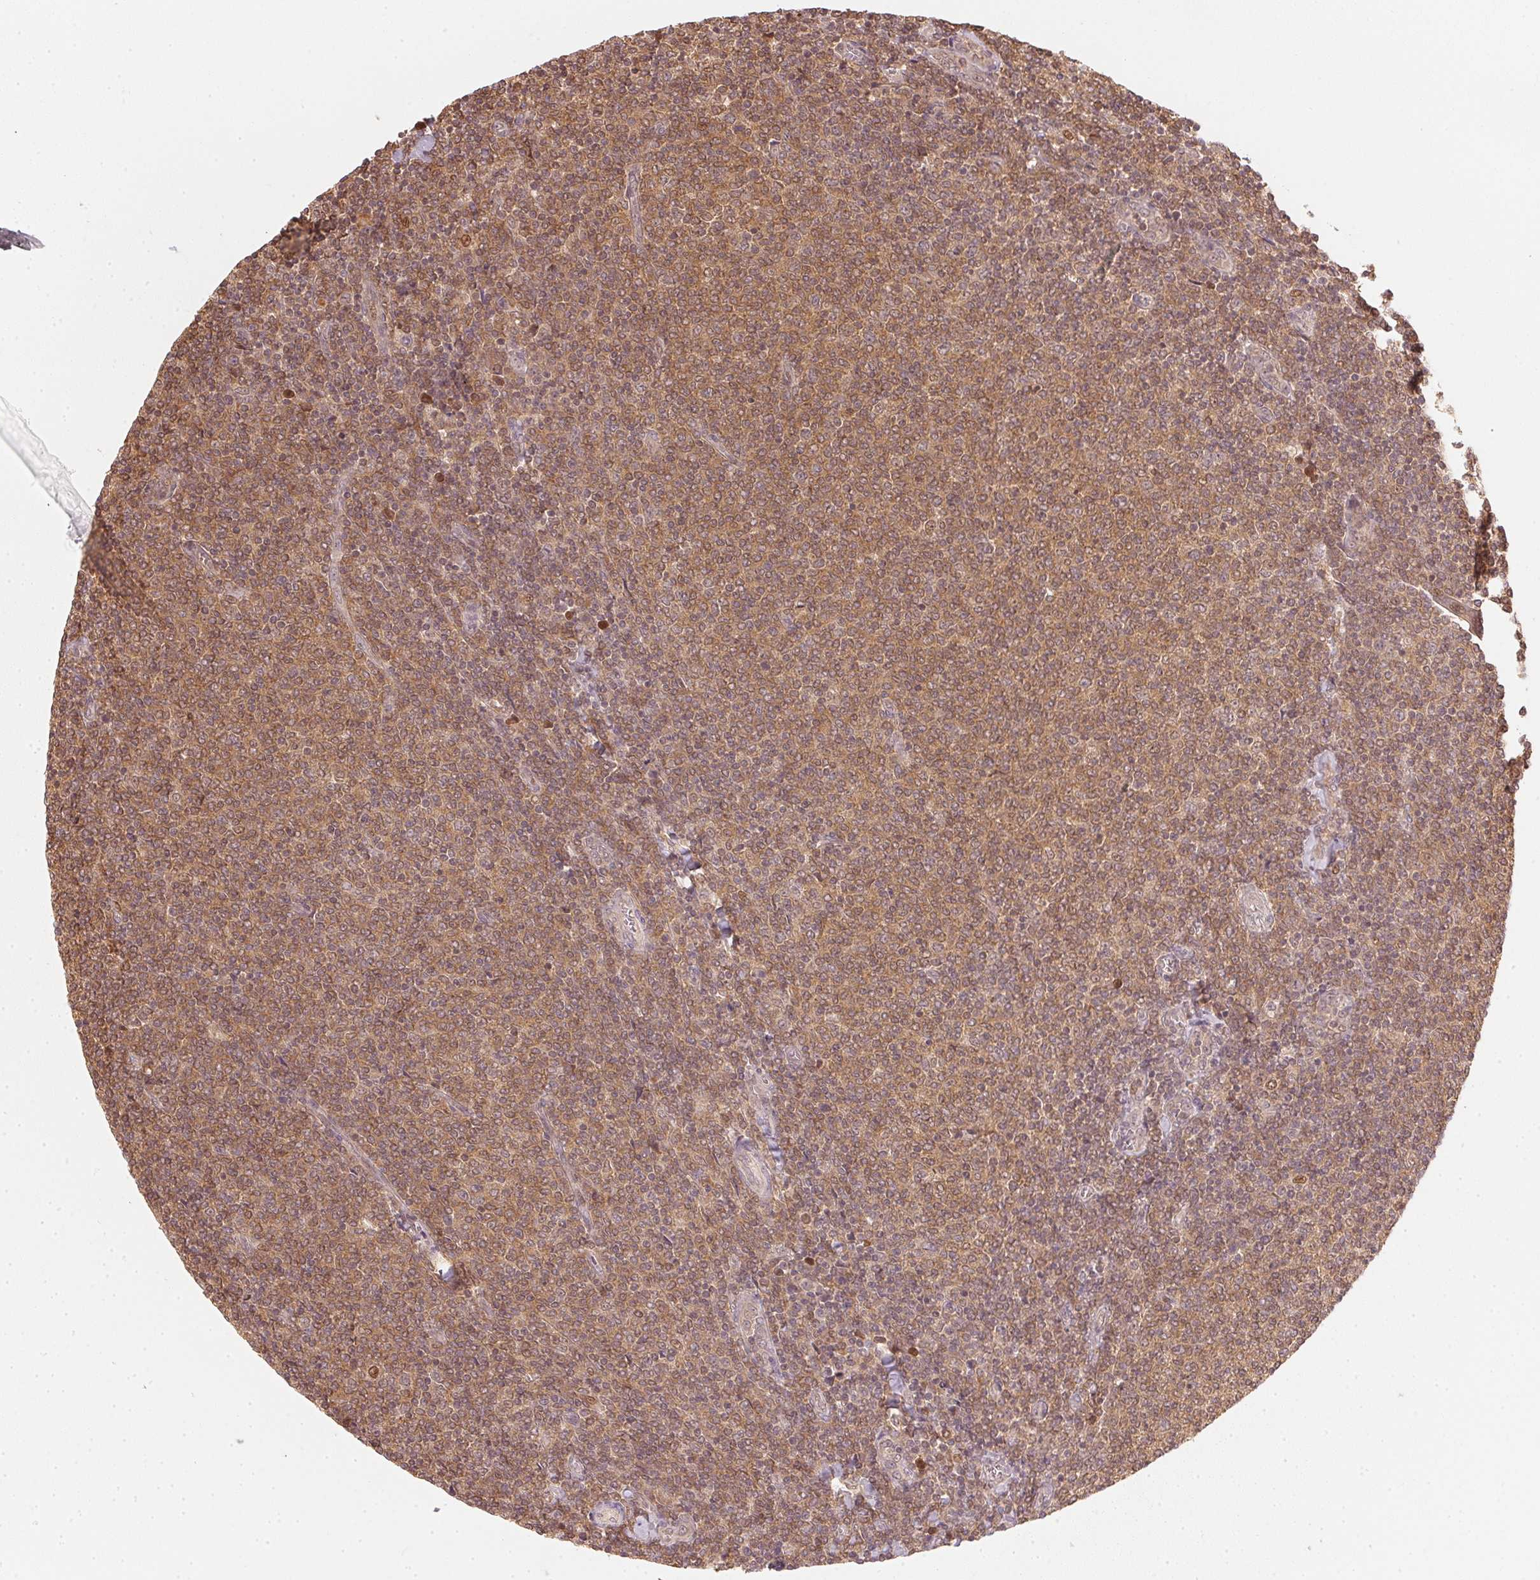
{"staining": {"intensity": "moderate", "quantity": ">75%", "location": "cytoplasmic/membranous,nuclear"}, "tissue": "lymphoma", "cell_type": "Tumor cells", "image_type": "cancer", "snomed": [{"axis": "morphology", "description": "Malignant lymphoma, non-Hodgkin's type, Low grade"}, {"axis": "topography", "description": "Lymph node"}], "caption": "Low-grade malignant lymphoma, non-Hodgkin's type was stained to show a protein in brown. There is medium levels of moderate cytoplasmic/membranous and nuclear positivity in about >75% of tumor cells. (brown staining indicates protein expression, while blue staining denotes nuclei).", "gene": "UBE2L3", "patient": {"sex": "male", "age": 52}}